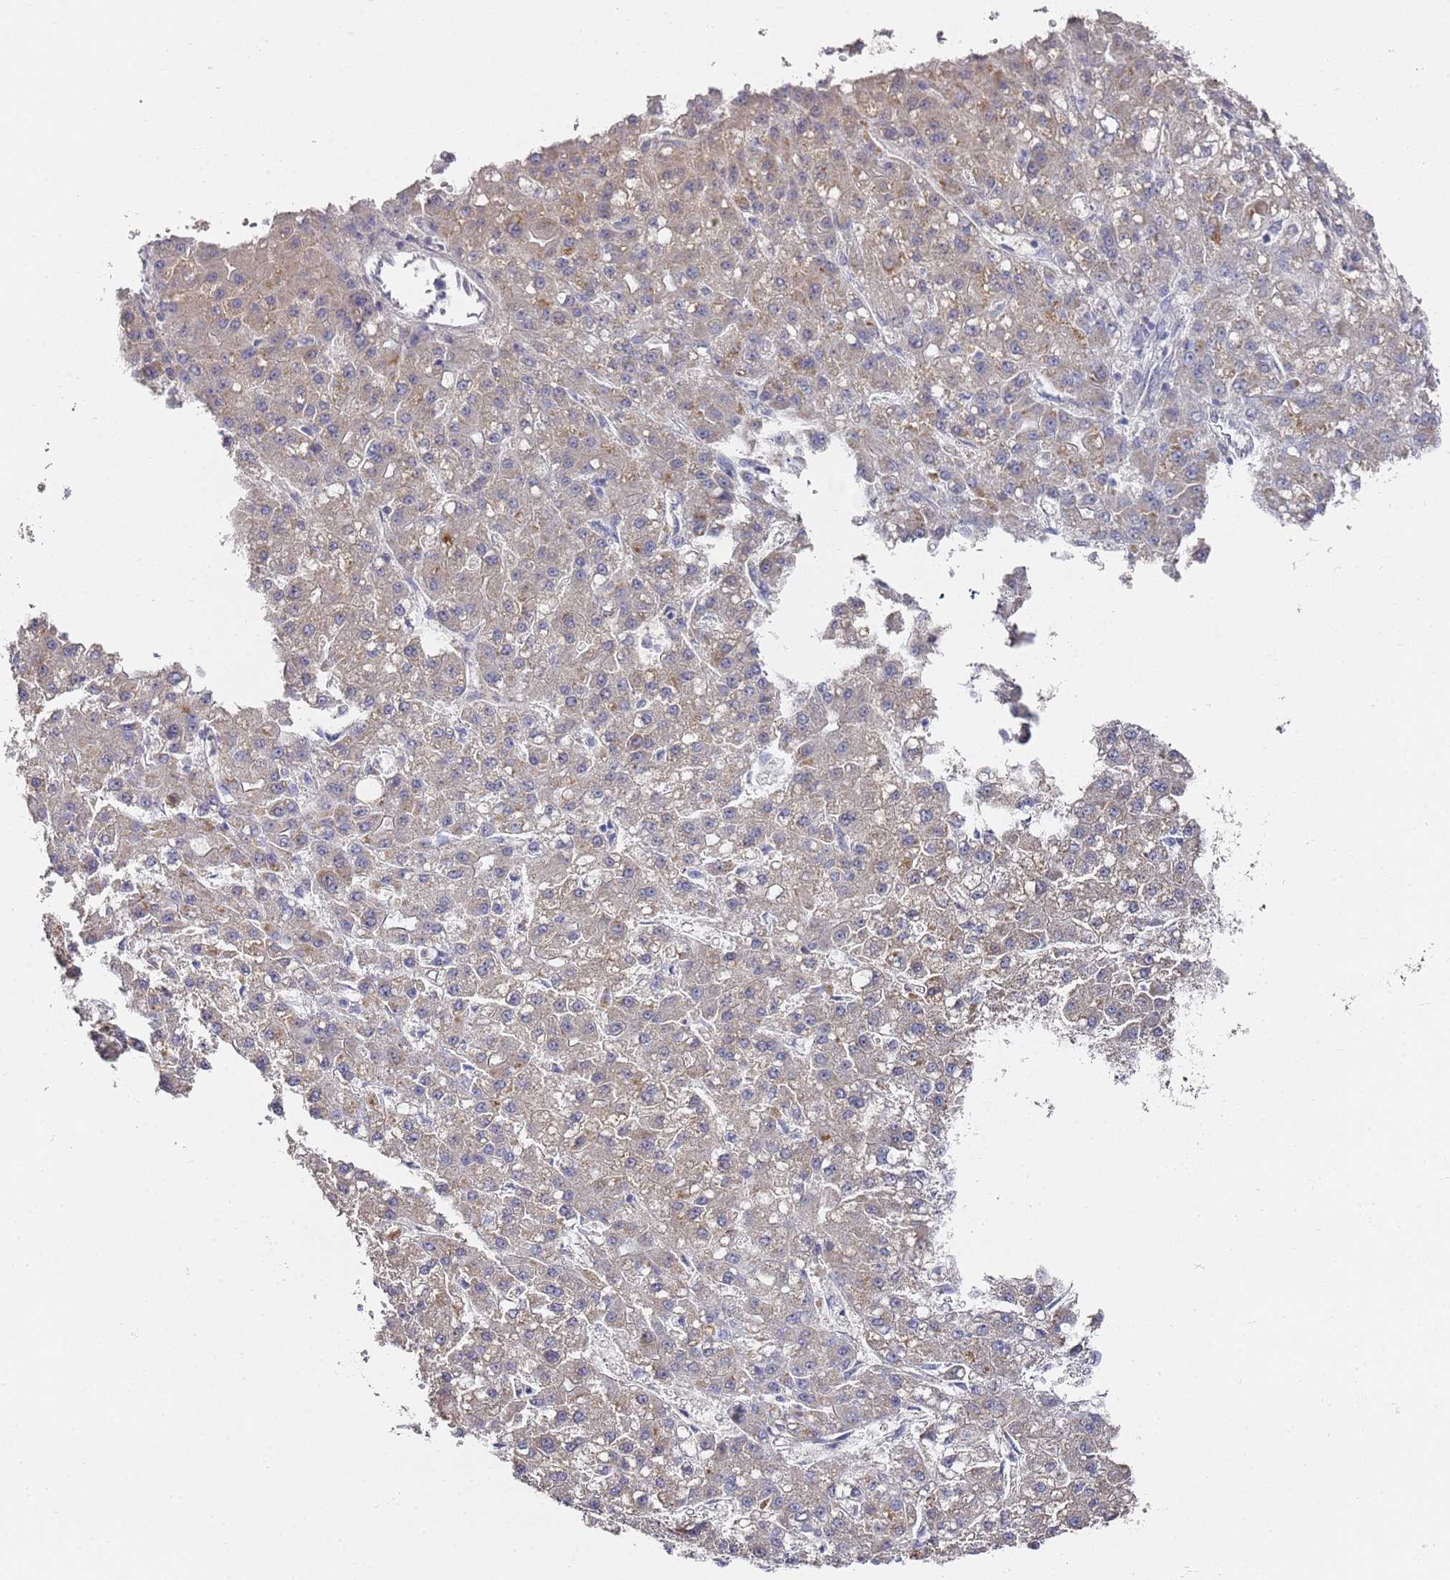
{"staining": {"intensity": "weak", "quantity": "<25%", "location": "cytoplasmic/membranous"}, "tissue": "liver cancer", "cell_type": "Tumor cells", "image_type": "cancer", "snomed": [{"axis": "morphology", "description": "Carcinoma, Hepatocellular, NOS"}, {"axis": "topography", "description": "Liver"}], "caption": "Liver hepatocellular carcinoma was stained to show a protein in brown. There is no significant staining in tumor cells.", "gene": "SCAPER", "patient": {"sex": "male", "age": 67}}